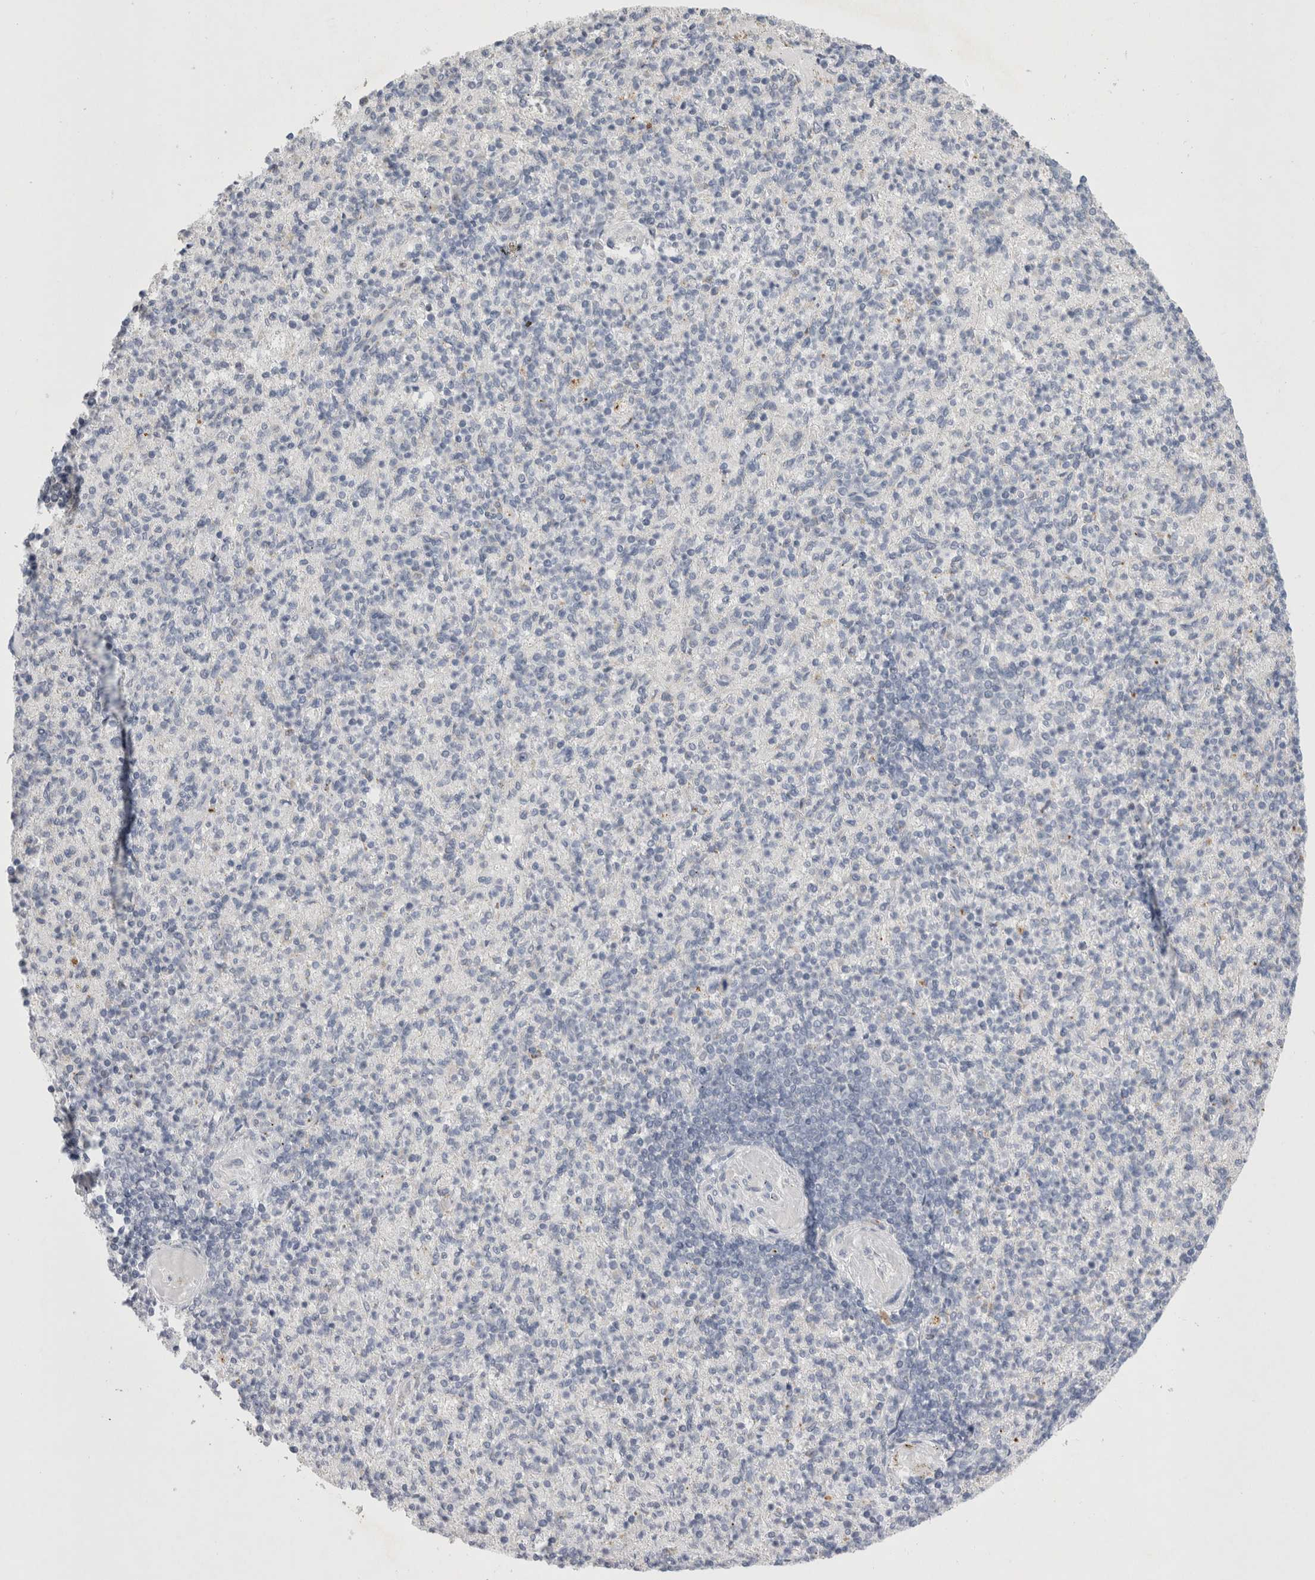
{"staining": {"intensity": "negative", "quantity": "none", "location": "none"}, "tissue": "spleen", "cell_type": "Cells in red pulp", "image_type": "normal", "snomed": [{"axis": "morphology", "description": "Normal tissue, NOS"}, {"axis": "topography", "description": "Spleen"}], "caption": "Cells in red pulp show no significant protein staining in unremarkable spleen.", "gene": "GAA", "patient": {"sex": "female", "age": 74}}